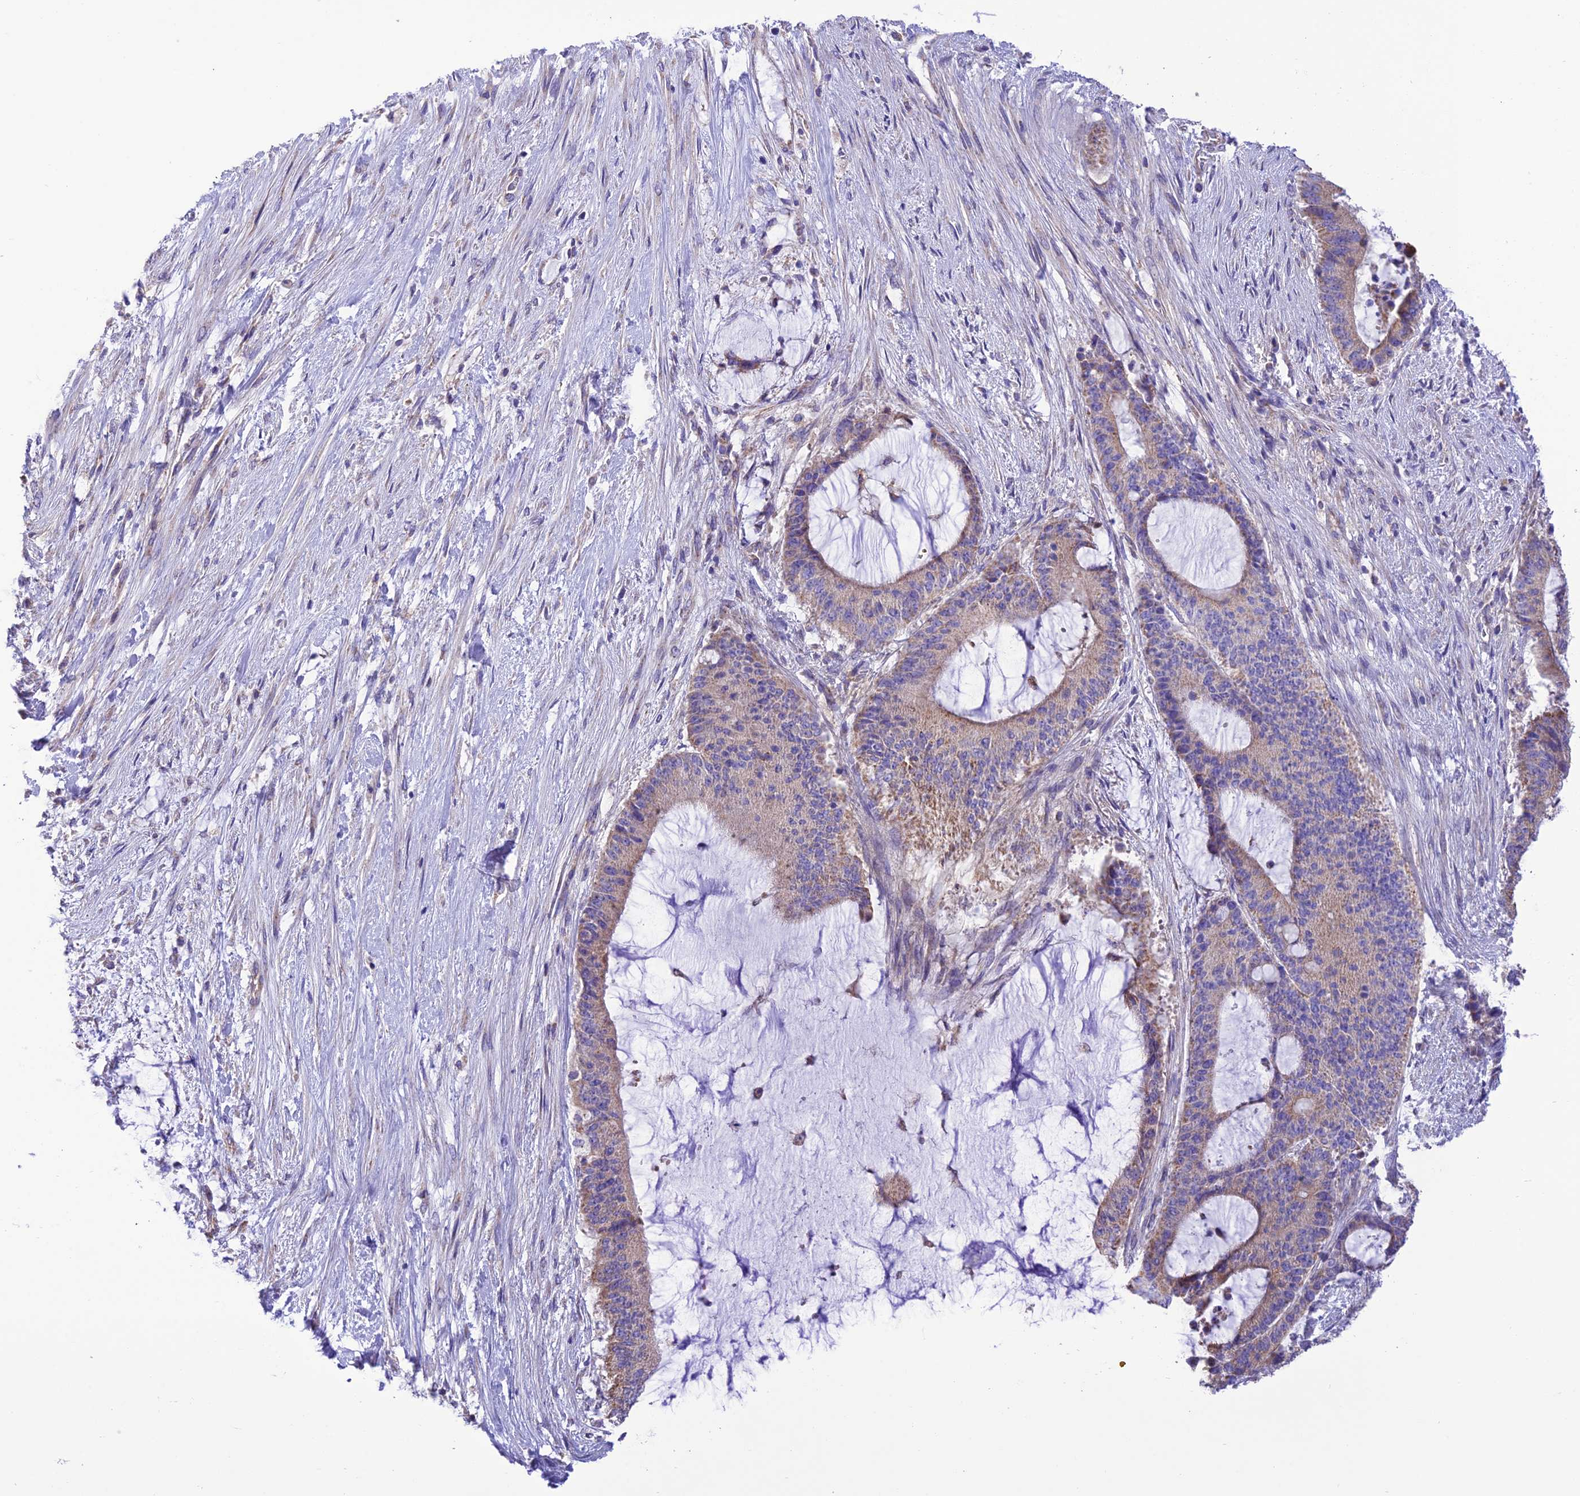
{"staining": {"intensity": "moderate", "quantity": "<25%", "location": "cytoplasmic/membranous"}, "tissue": "liver cancer", "cell_type": "Tumor cells", "image_type": "cancer", "snomed": [{"axis": "morphology", "description": "Normal tissue, NOS"}, {"axis": "morphology", "description": "Cholangiocarcinoma"}, {"axis": "topography", "description": "Liver"}, {"axis": "topography", "description": "Peripheral nerve tissue"}], "caption": "IHC (DAB (3,3'-diaminobenzidine)) staining of human liver cancer (cholangiocarcinoma) displays moderate cytoplasmic/membranous protein staining in approximately <25% of tumor cells.", "gene": "MAP3K12", "patient": {"sex": "female", "age": 73}}